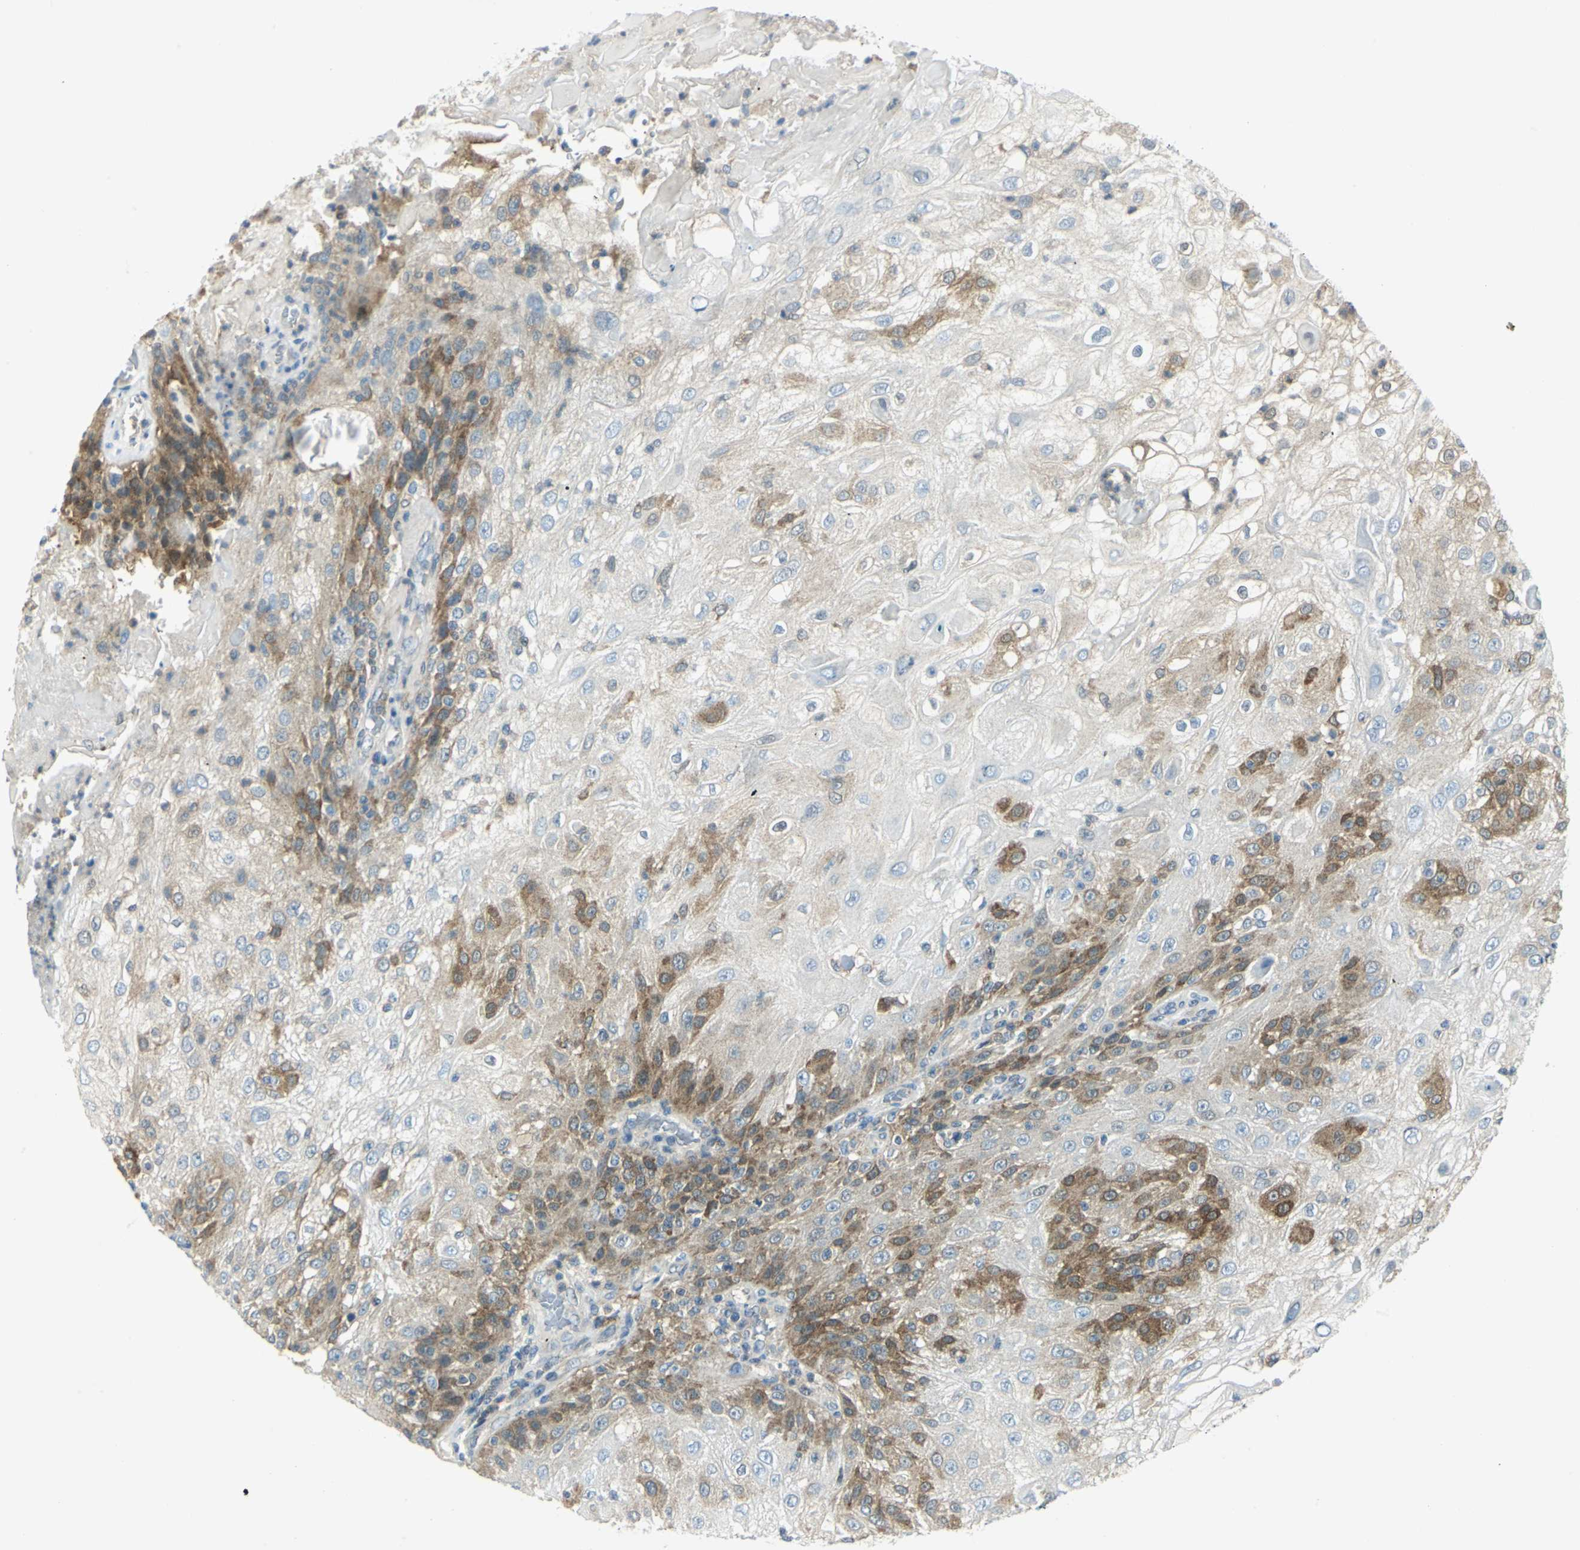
{"staining": {"intensity": "moderate", "quantity": "<25%", "location": "cytoplasmic/membranous"}, "tissue": "skin cancer", "cell_type": "Tumor cells", "image_type": "cancer", "snomed": [{"axis": "morphology", "description": "Normal tissue, NOS"}, {"axis": "morphology", "description": "Squamous cell carcinoma, NOS"}, {"axis": "topography", "description": "Skin"}], "caption": "Immunohistochemical staining of skin cancer (squamous cell carcinoma) demonstrates moderate cytoplasmic/membranous protein expression in approximately <25% of tumor cells.", "gene": "ALDOA", "patient": {"sex": "female", "age": 83}}